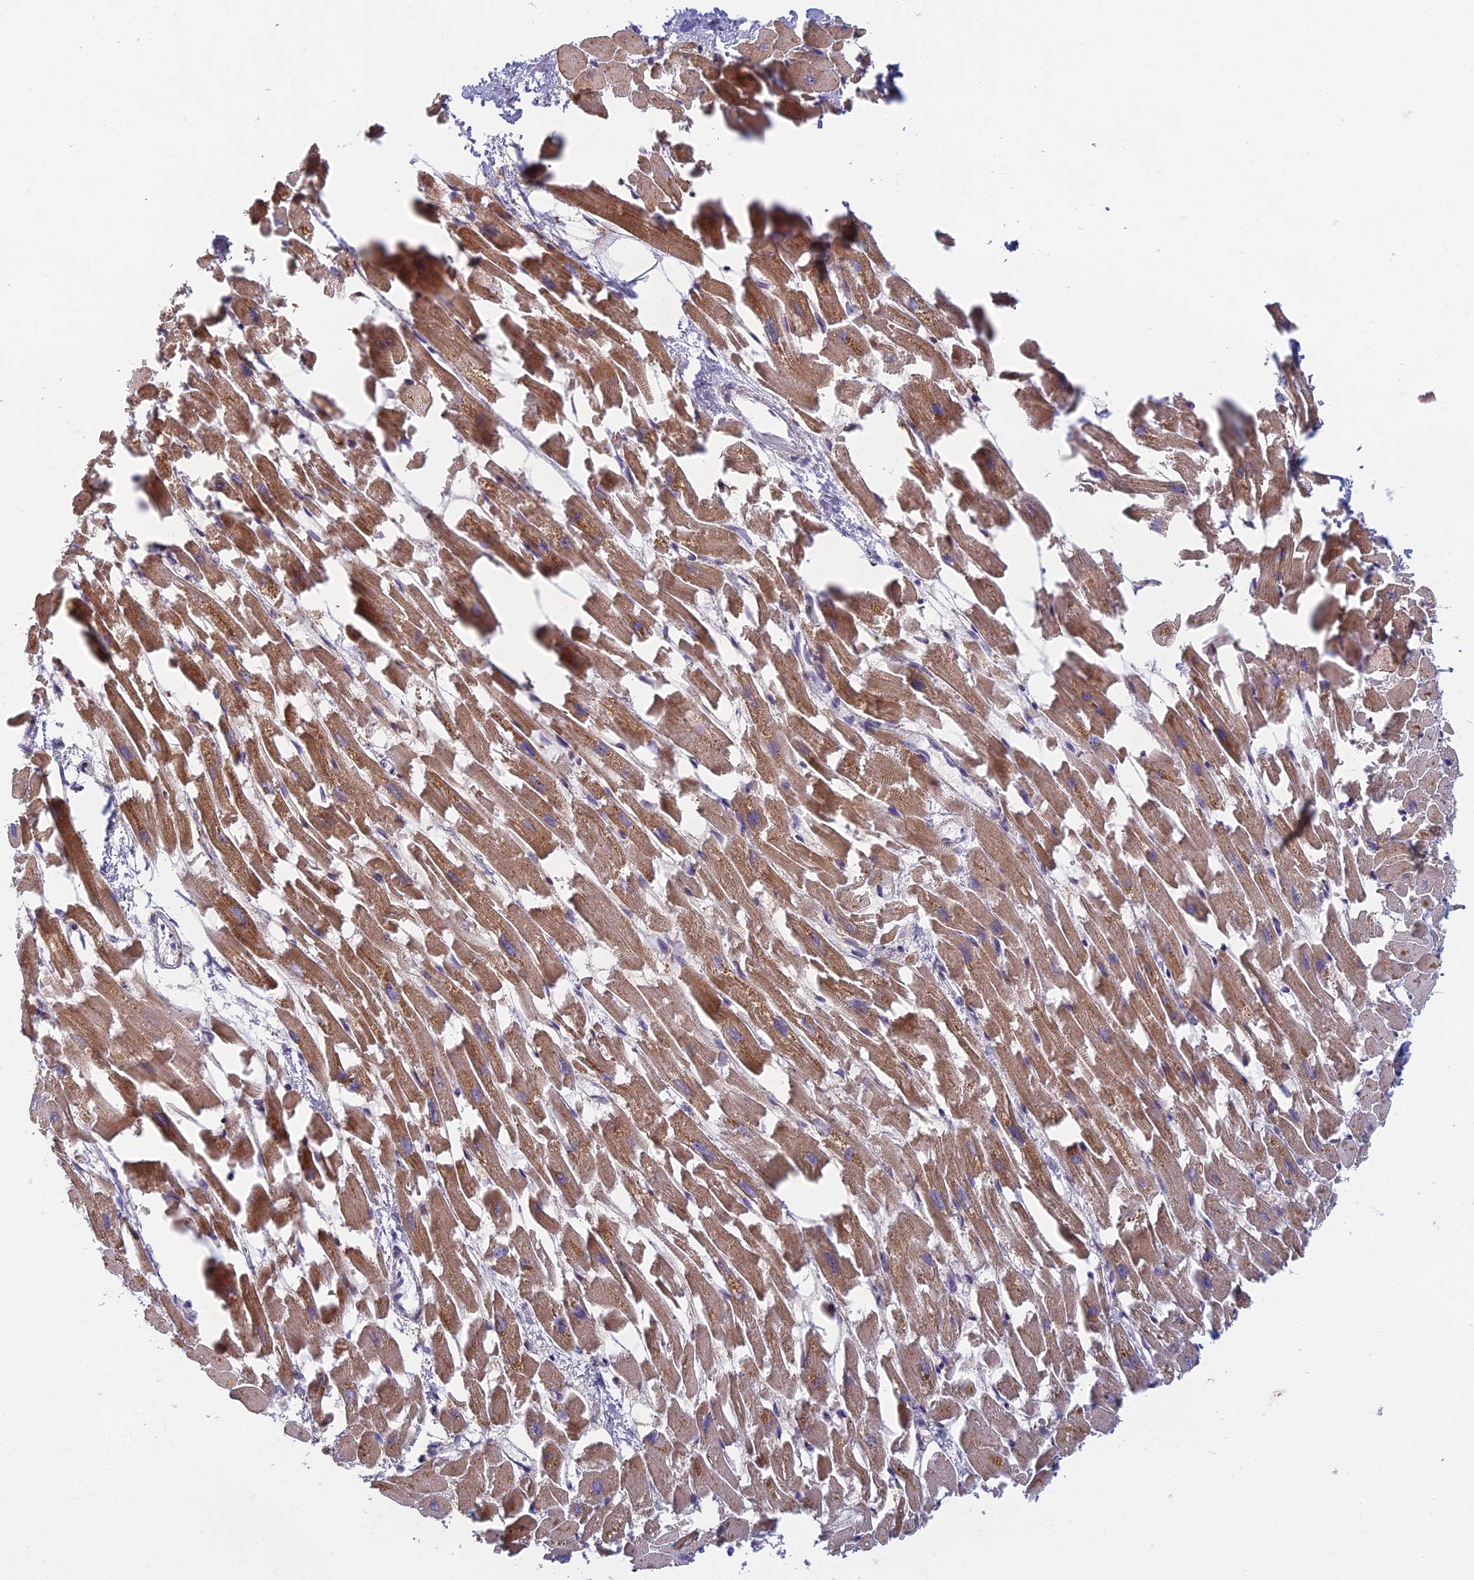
{"staining": {"intensity": "moderate", "quantity": ">75%", "location": "cytoplasmic/membranous"}, "tissue": "heart muscle", "cell_type": "Cardiomyocytes", "image_type": "normal", "snomed": [{"axis": "morphology", "description": "Normal tissue, NOS"}, {"axis": "topography", "description": "Heart"}], "caption": "Heart muscle stained for a protein exhibits moderate cytoplasmic/membranous positivity in cardiomyocytes.", "gene": "DDX51", "patient": {"sex": "female", "age": 64}}